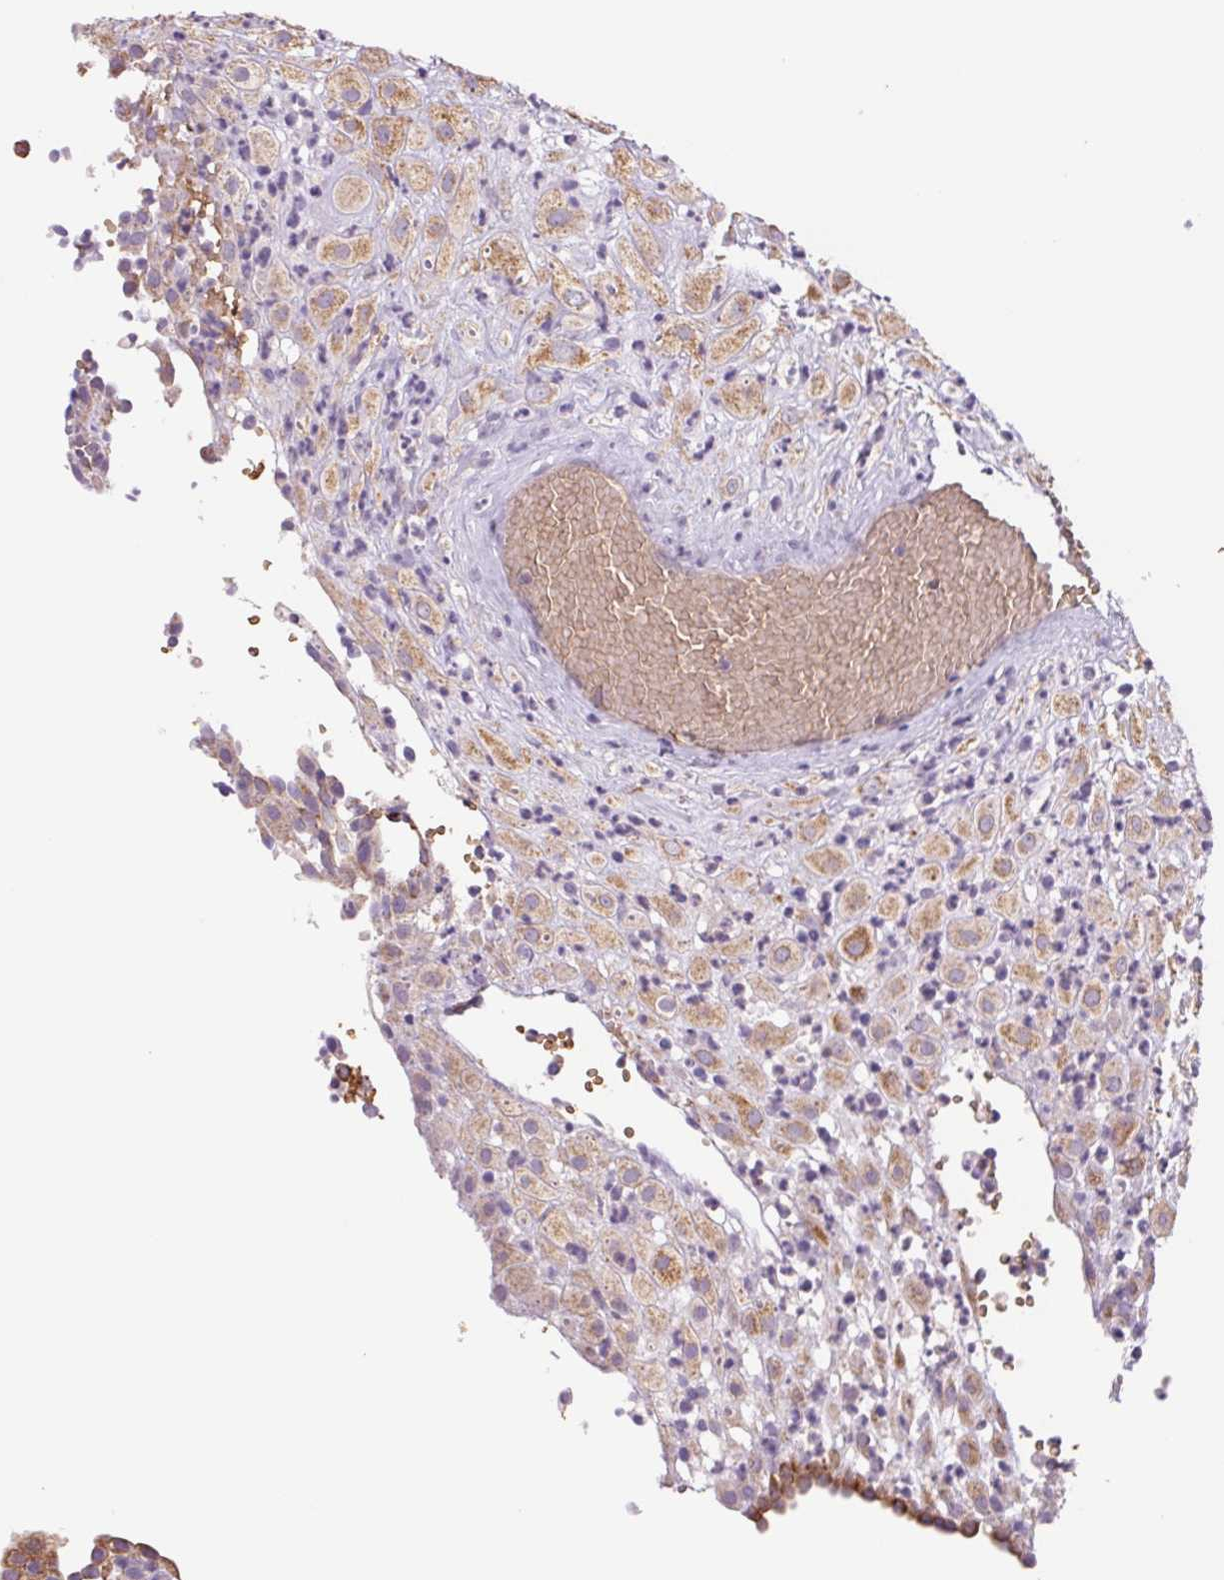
{"staining": {"intensity": "moderate", "quantity": ">75%", "location": "cytoplasmic/membranous"}, "tissue": "placenta", "cell_type": "Decidual cells", "image_type": "normal", "snomed": [{"axis": "morphology", "description": "Normal tissue, NOS"}, {"axis": "topography", "description": "Placenta"}], "caption": "Immunohistochemical staining of benign human placenta displays moderate cytoplasmic/membranous protein staining in approximately >75% of decidual cells.", "gene": "IGFL3", "patient": {"sex": "female", "age": 24}}